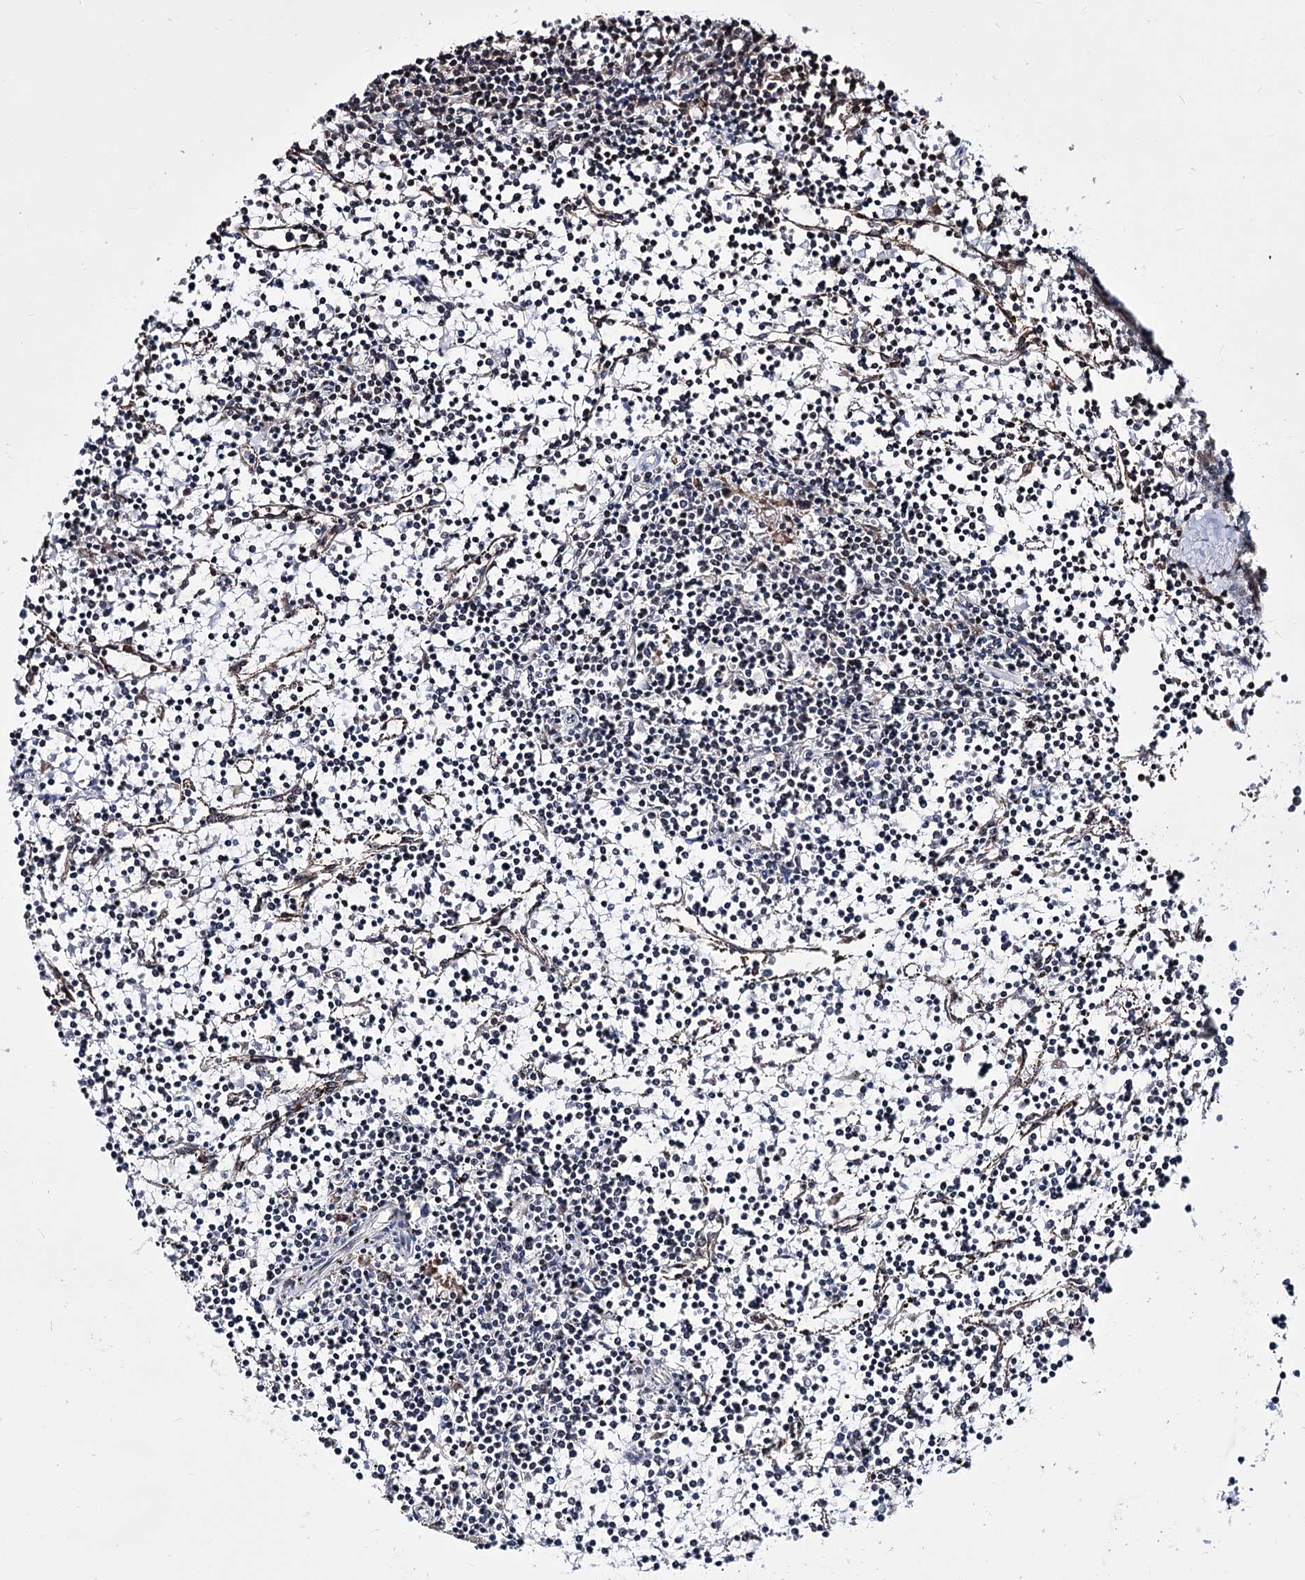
{"staining": {"intensity": "negative", "quantity": "none", "location": "none"}, "tissue": "lymphoma", "cell_type": "Tumor cells", "image_type": "cancer", "snomed": [{"axis": "morphology", "description": "Malignant lymphoma, non-Hodgkin's type, Low grade"}, {"axis": "topography", "description": "Spleen"}], "caption": "The photomicrograph reveals no significant expression in tumor cells of lymphoma.", "gene": "PPRC1", "patient": {"sex": "female", "age": 19}}